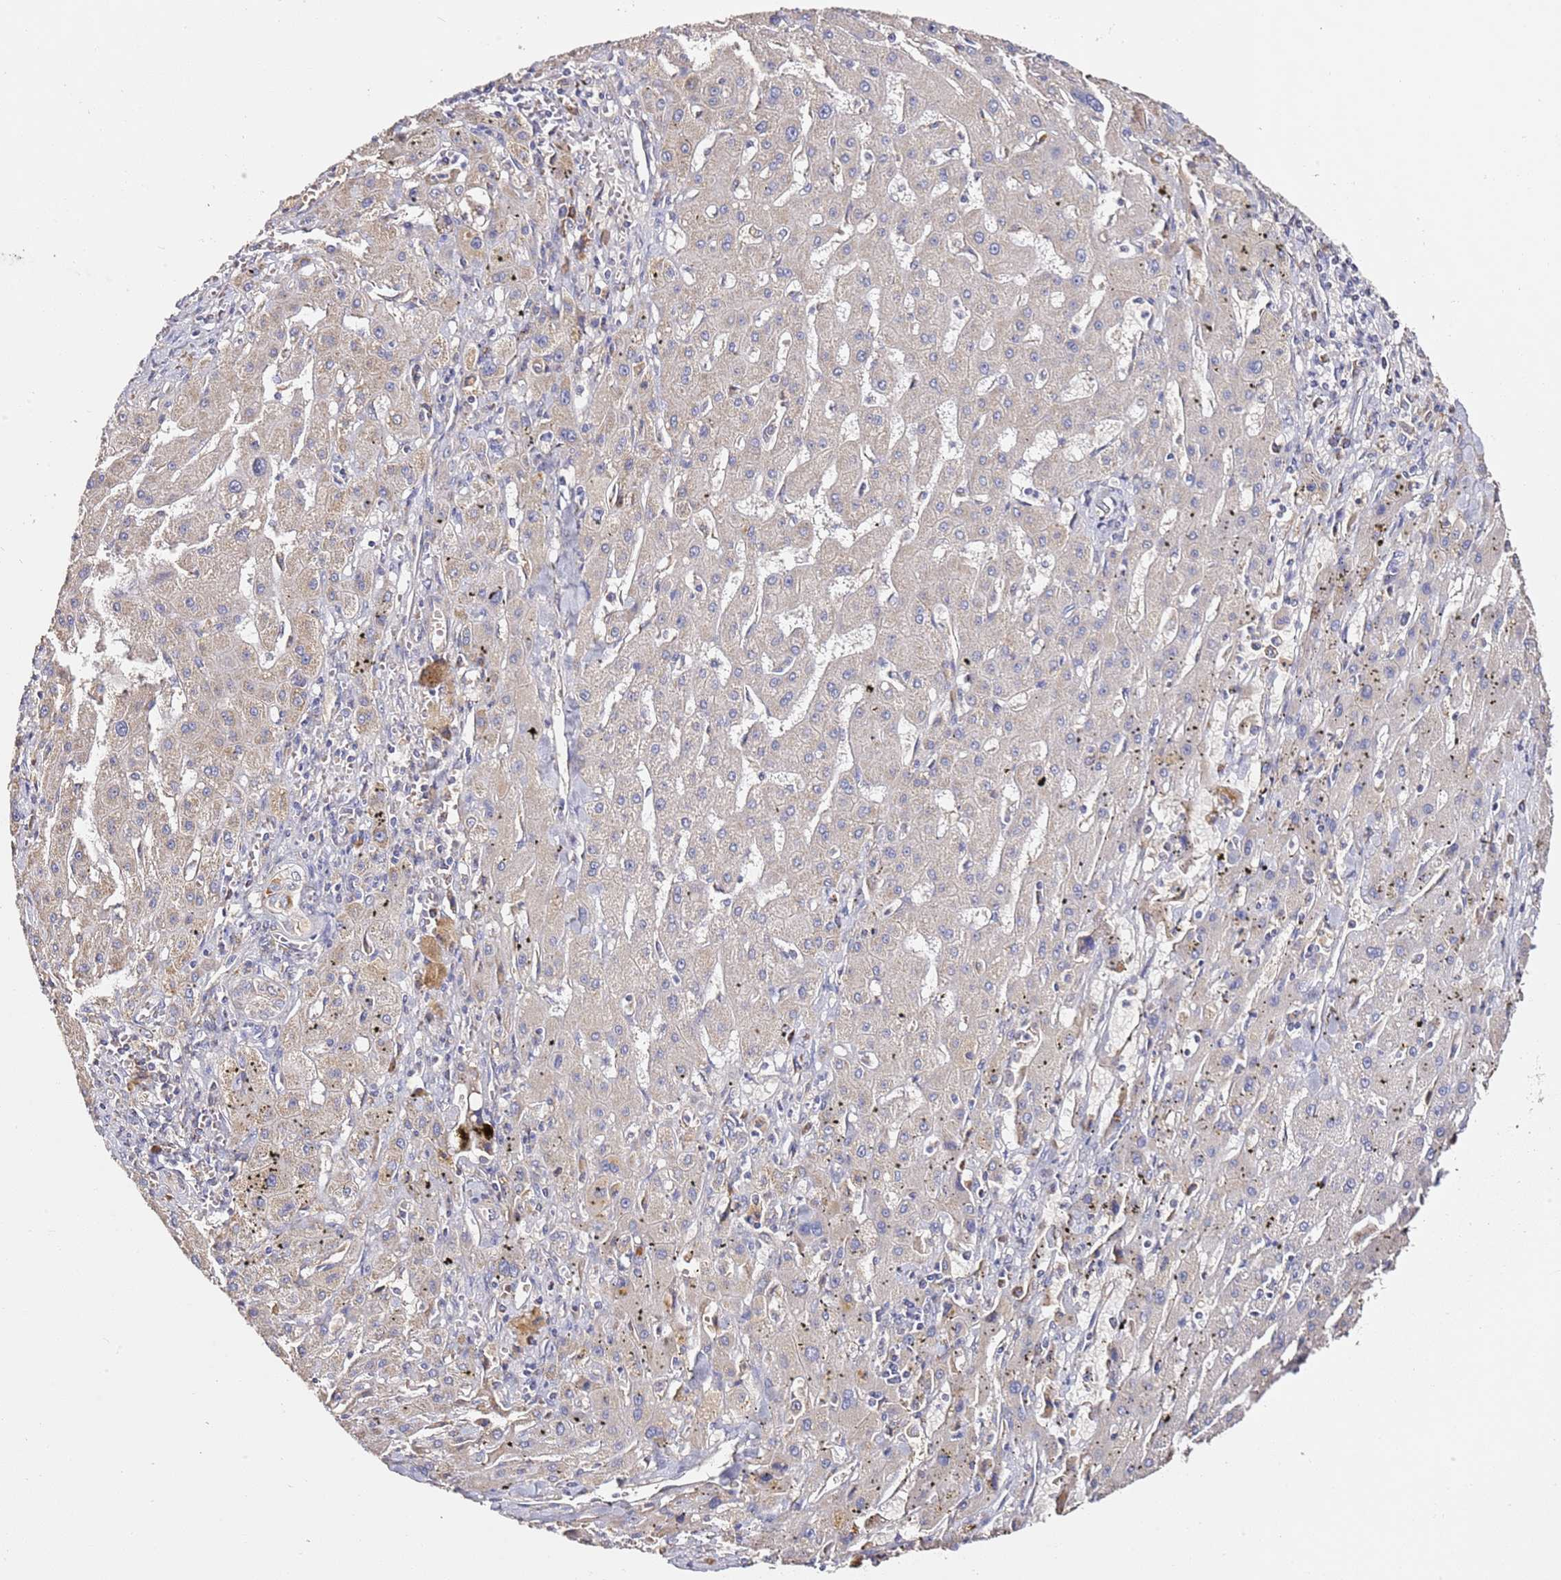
{"staining": {"intensity": "negative", "quantity": "none", "location": "none"}, "tissue": "liver cancer", "cell_type": "Tumor cells", "image_type": "cancer", "snomed": [{"axis": "morphology", "description": "Carcinoma, Hepatocellular, NOS"}, {"axis": "topography", "description": "Liver"}], "caption": "DAB (3,3'-diaminobenzidine) immunohistochemical staining of liver hepatocellular carcinoma reveals no significant expression in tumor cells. (Stains: DAB (3,3'-diaminobenzidine) immunohistochemistry with hematoxylin counter stain, Microscopy: brightfield microscopy at high magnification).", "gene": "OR2B11", "patient": {"sex": "male", "age": 72}}